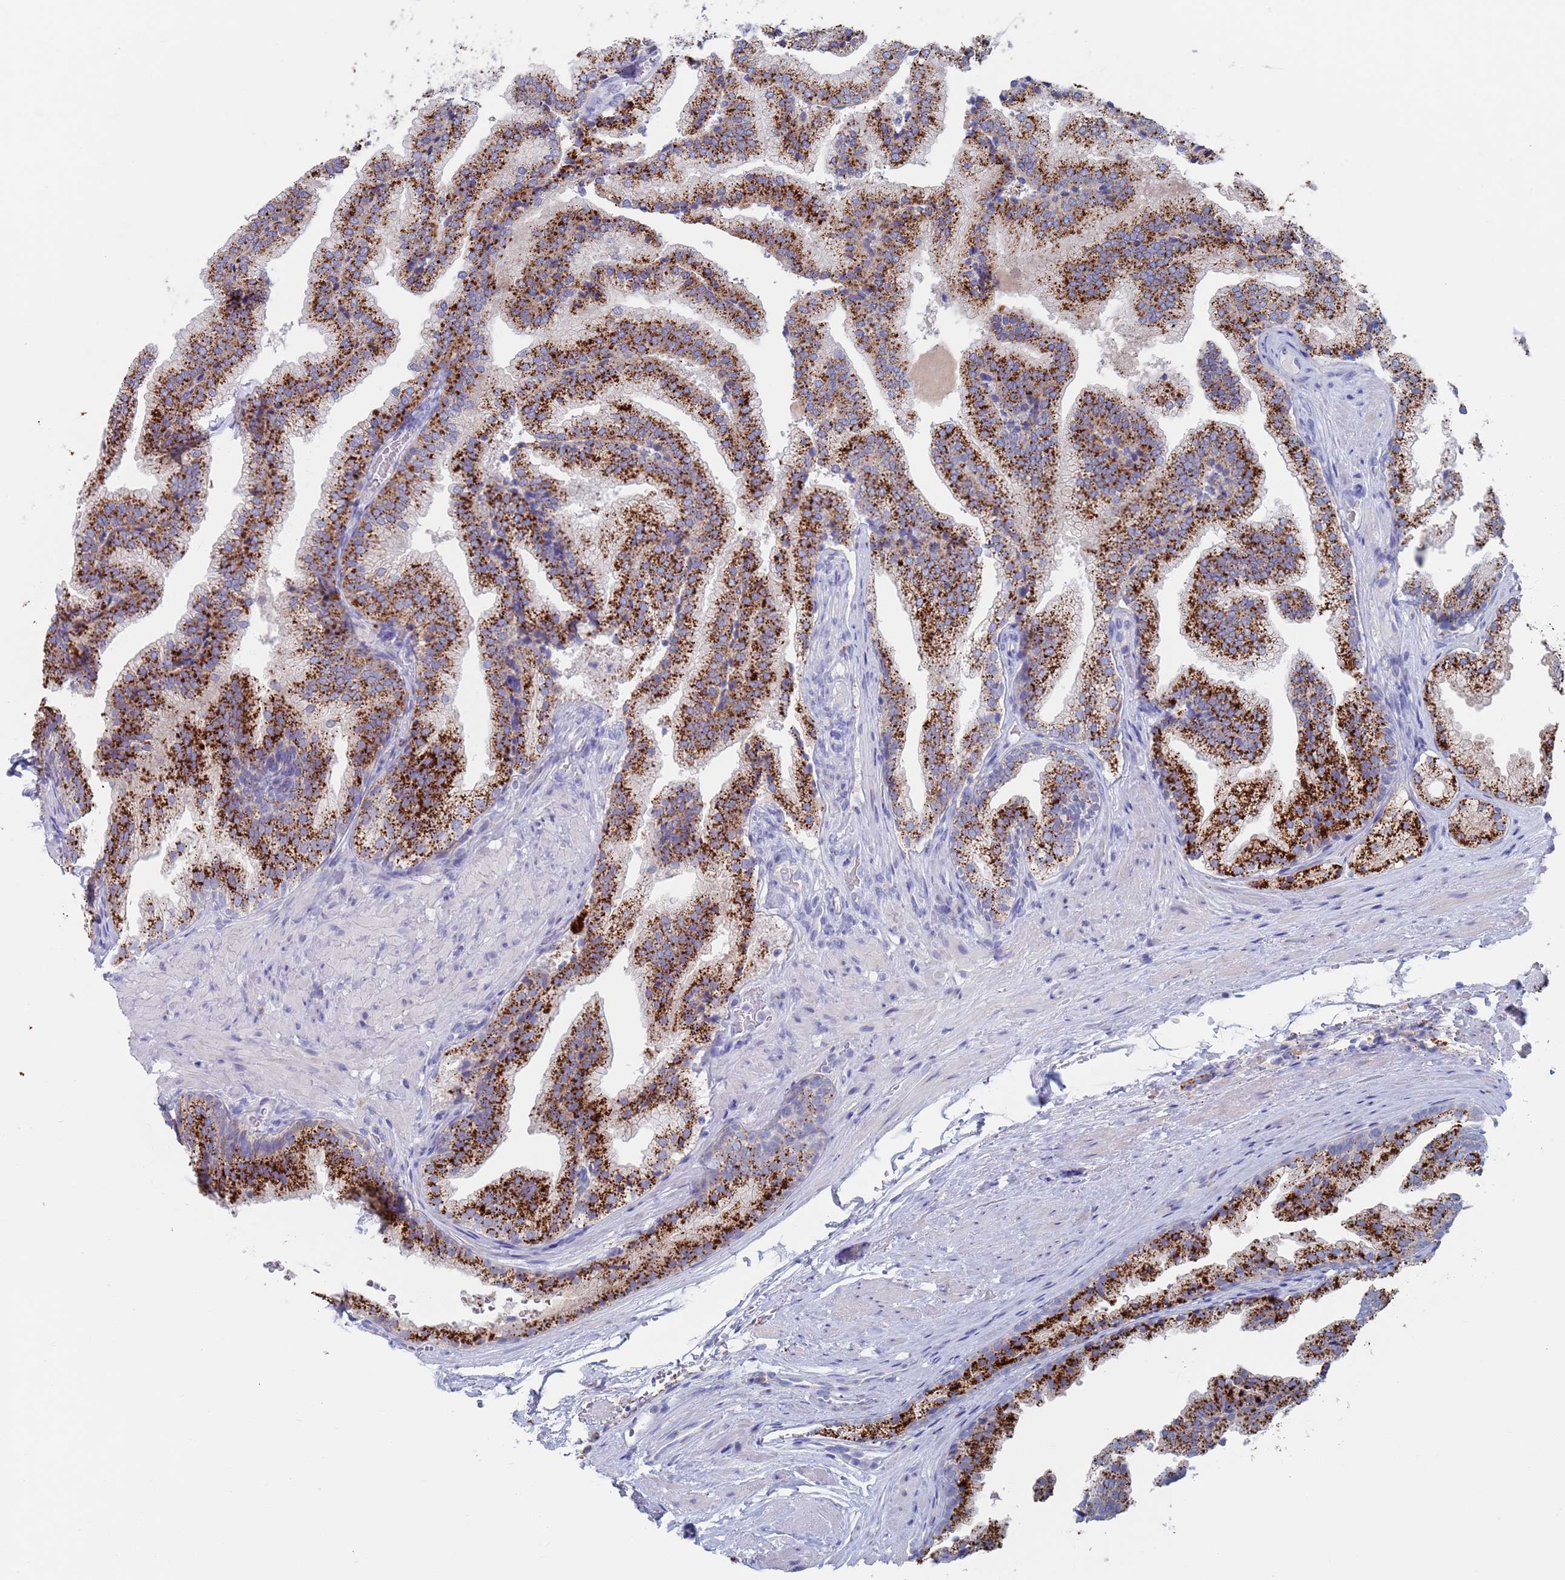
{"staining": {"intensity": "strong", "quantity": ">75%", "location": "cytoplasmic/membranous"}, "tissue": "prostate", "cell_type": "Glandular cells", "image_type": "normal", "snomed": [{"axis": "morphology", "description": "Normal tissue, NOS"}, {"axis": "topography", "description": "Prostate"}], "caption": "Human prostate stained for a protein (brown) demonstrates strong cytoplasmic/membranous positive expression in about >75% of glandular cells.", "gene": "FUCA1", "patient": {"sex": "male", "age": 76}}